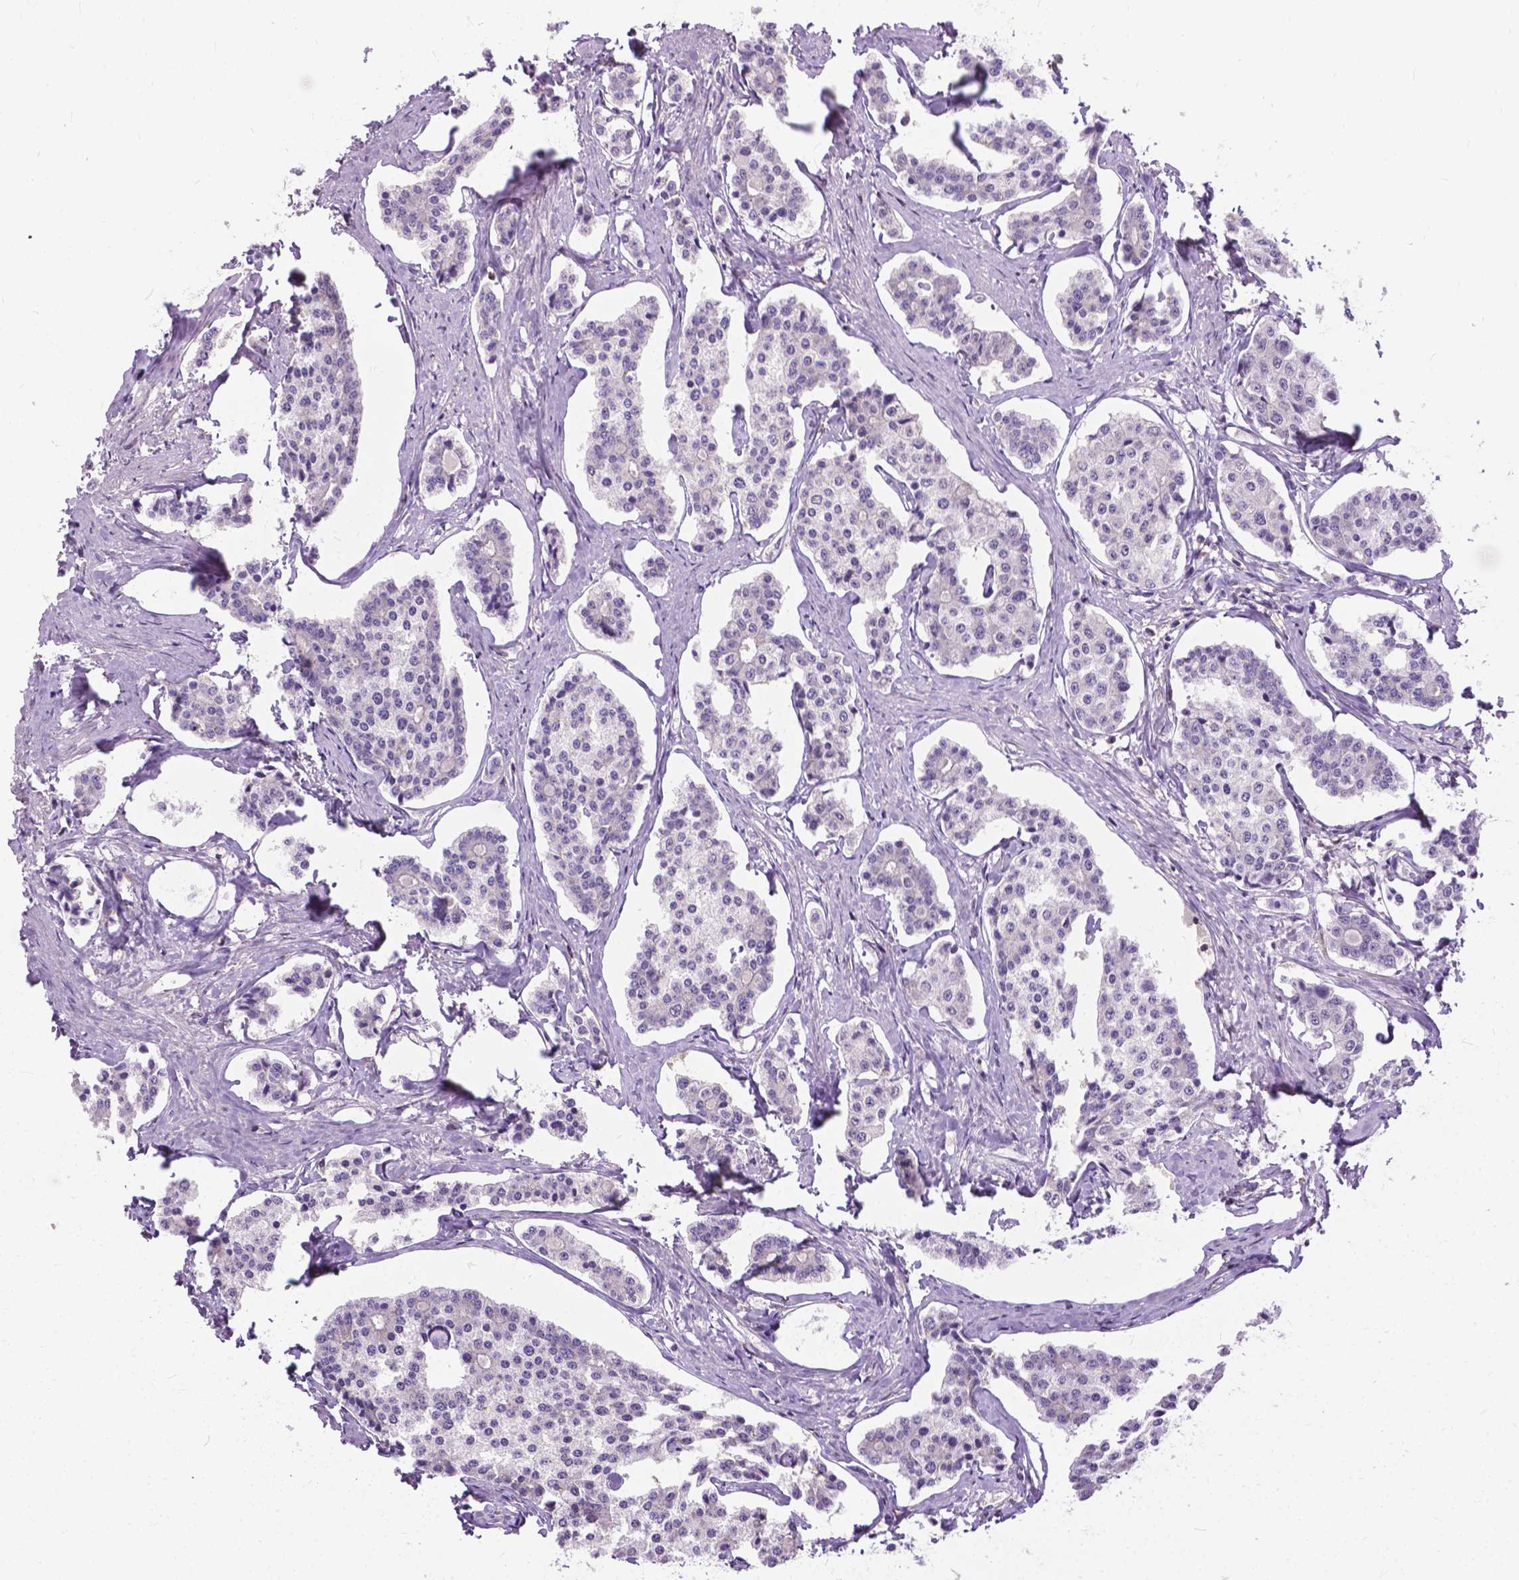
{"staining": {"intensity": "negative", "quantity": "none", "location": "none"}, "tissue": "carcinoid", "cell_type": "Tumor cells", "image_type": "cancer", "snomed": [{"axis": "morphology", "description": "Carcinoid, malignant, NOS"}, {"axis": "topography", "description": "Small intestine"}], "caption": "Immunohistochemistry of carcinoid (malignant) demonstrates no expression in tumor cells.", "gene": "JAK3", "patient": {"sex": "female", "age": 65}}